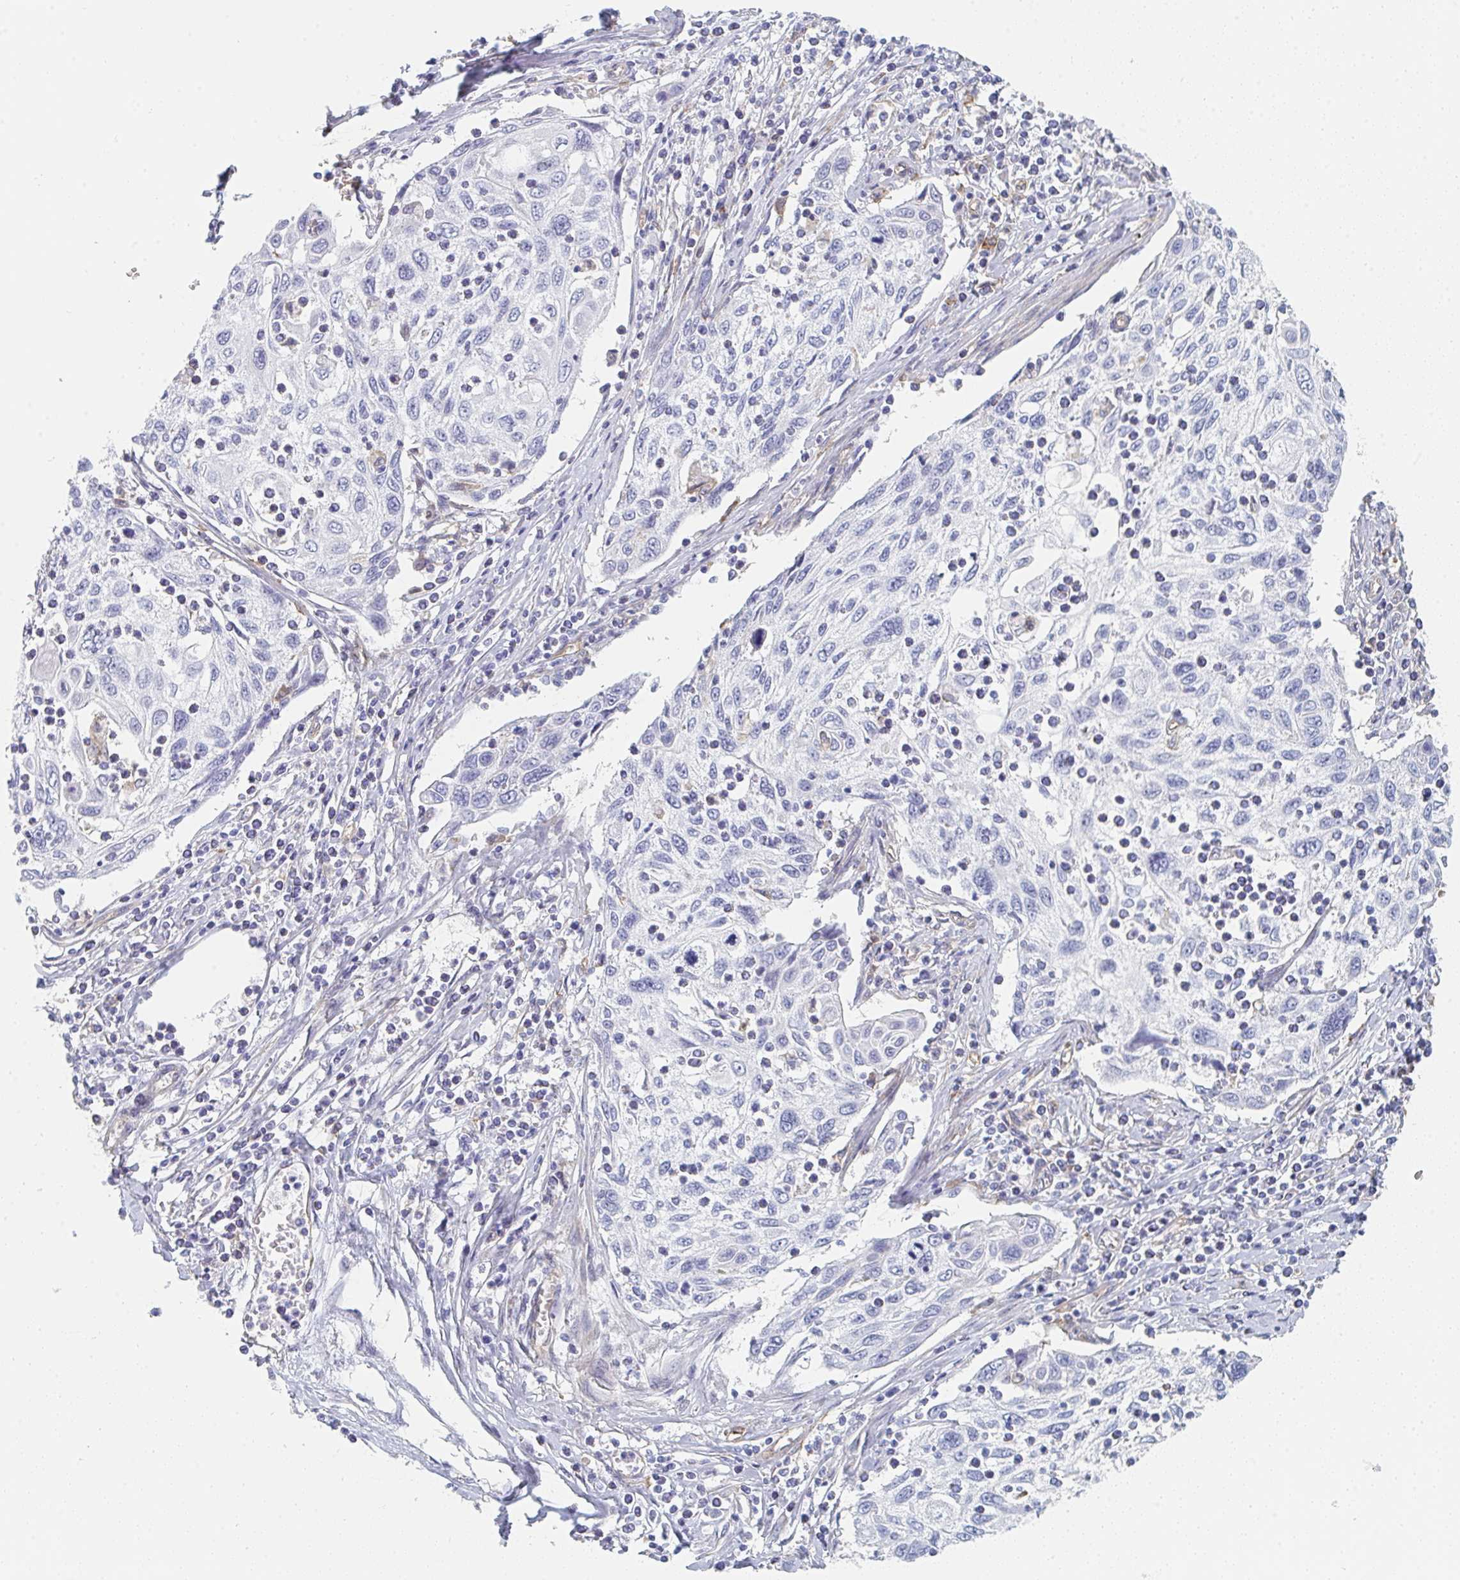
{"staining": {"intensity": "negative", "quantity": "none", "location": "none"}, "tissue": "cervical cancer", "cell_type": "Tumor cells", "image_type": "cancer", "snomed": [{"axis": "morphology", "description": "Squamous cell carcinoma, NOS"}, {"axis": "topography", "description": "Cervix"}], "caption": "Tumor cells show no significant protein expression in cervical squamous cell carcinoma.", "gene": "DAB2", "patient": {"sex": "female", "age": 70}}